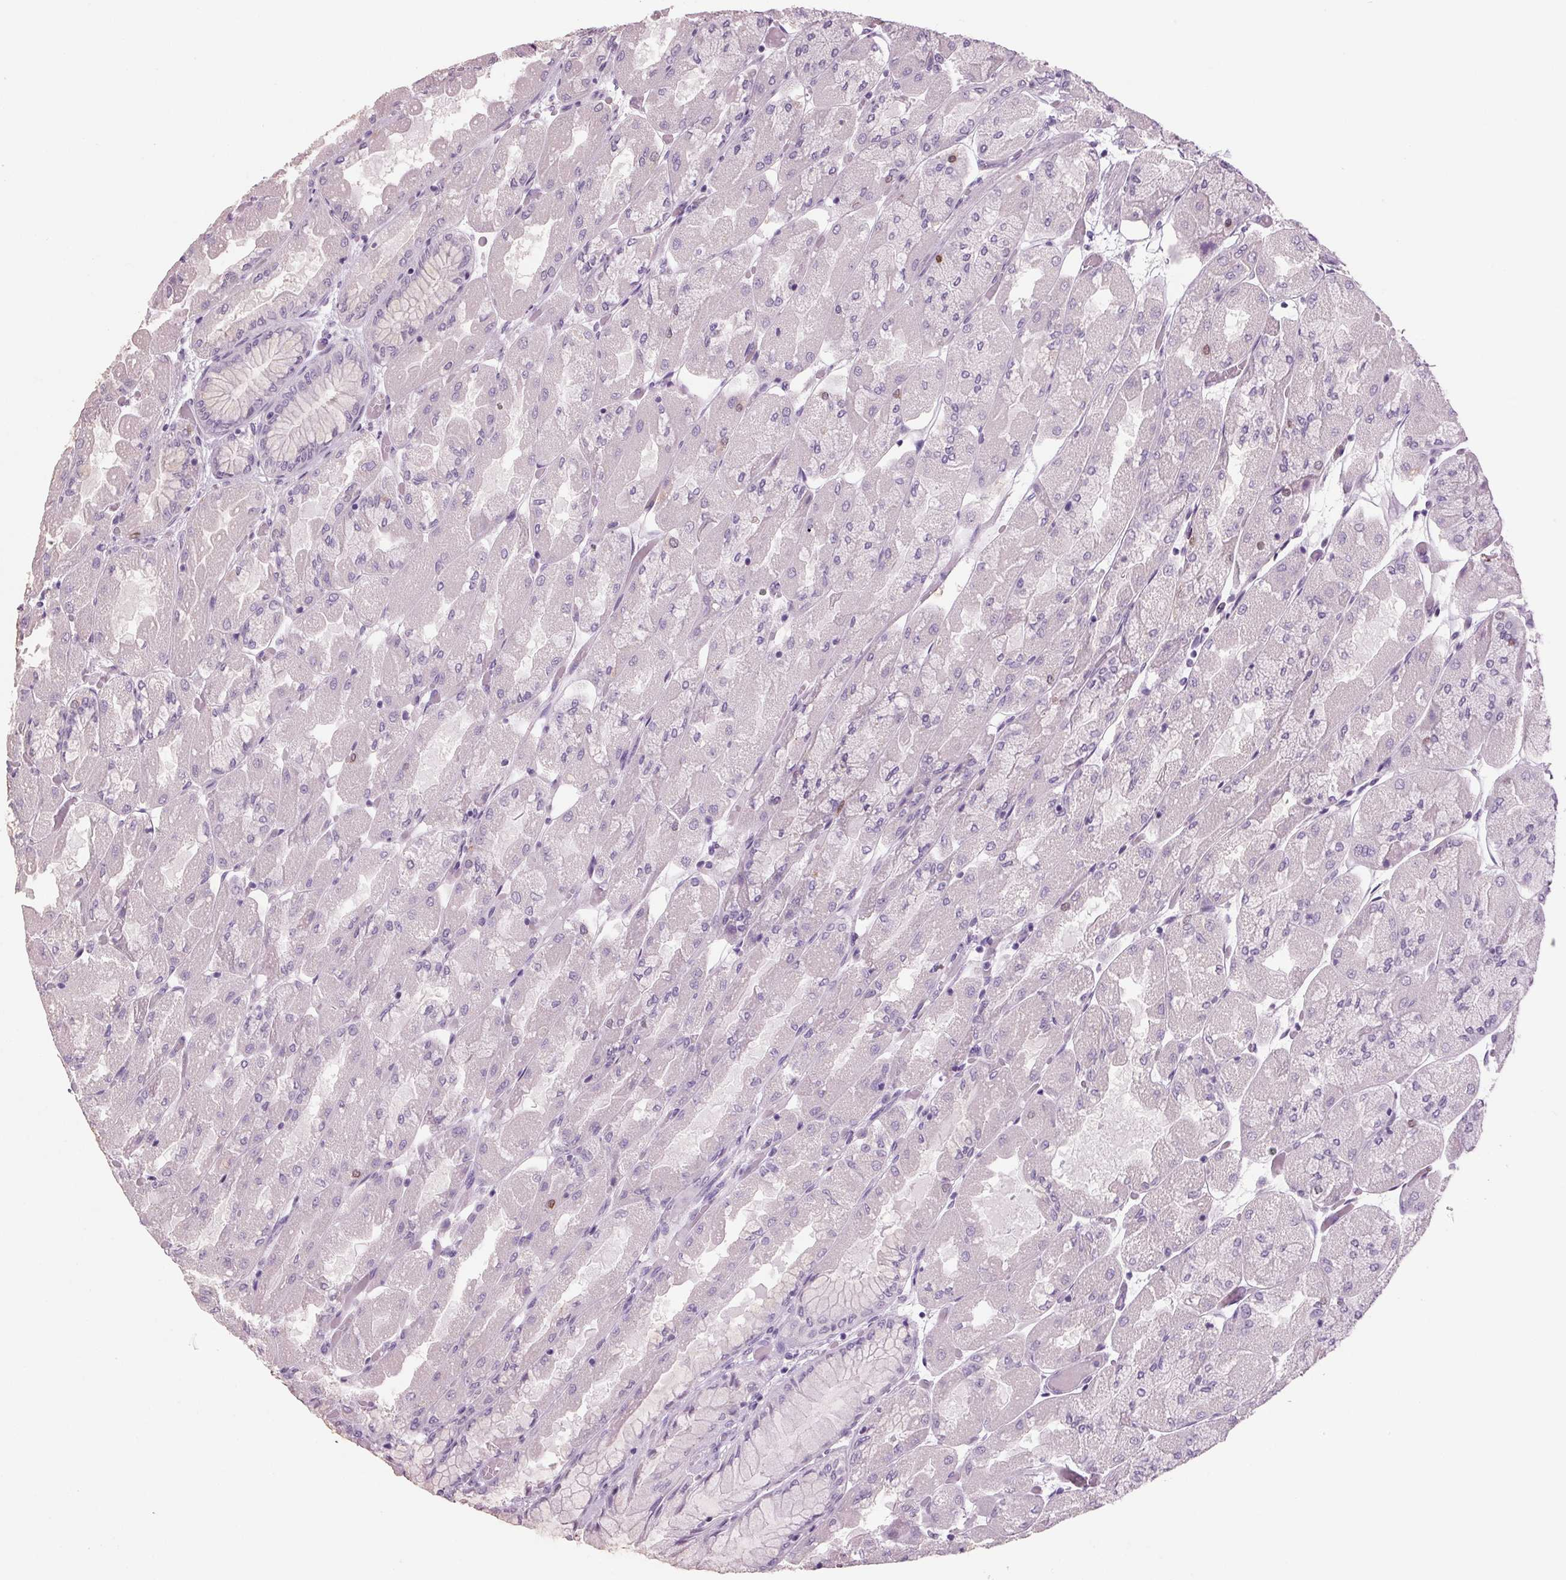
{"staining": {"intensity": "moderate", "quantity": "<25%", "location": "nuclear"}, "tissue": "stomach", "cell_type": "Glandular cells", "image_type": "normal", "snomed": [{"axis": "morphology", "description": "Normal tissue, NOS"}, {"axis": "topography", "description": "Stomach"}], "caption": "Stomach was stained to show a protein in brown. There is low levels of moderate nuclear expression in about <25% of glandular cells.", "gene": "PPP1R1A", "patient": {"sex": "female", "age": 61}}